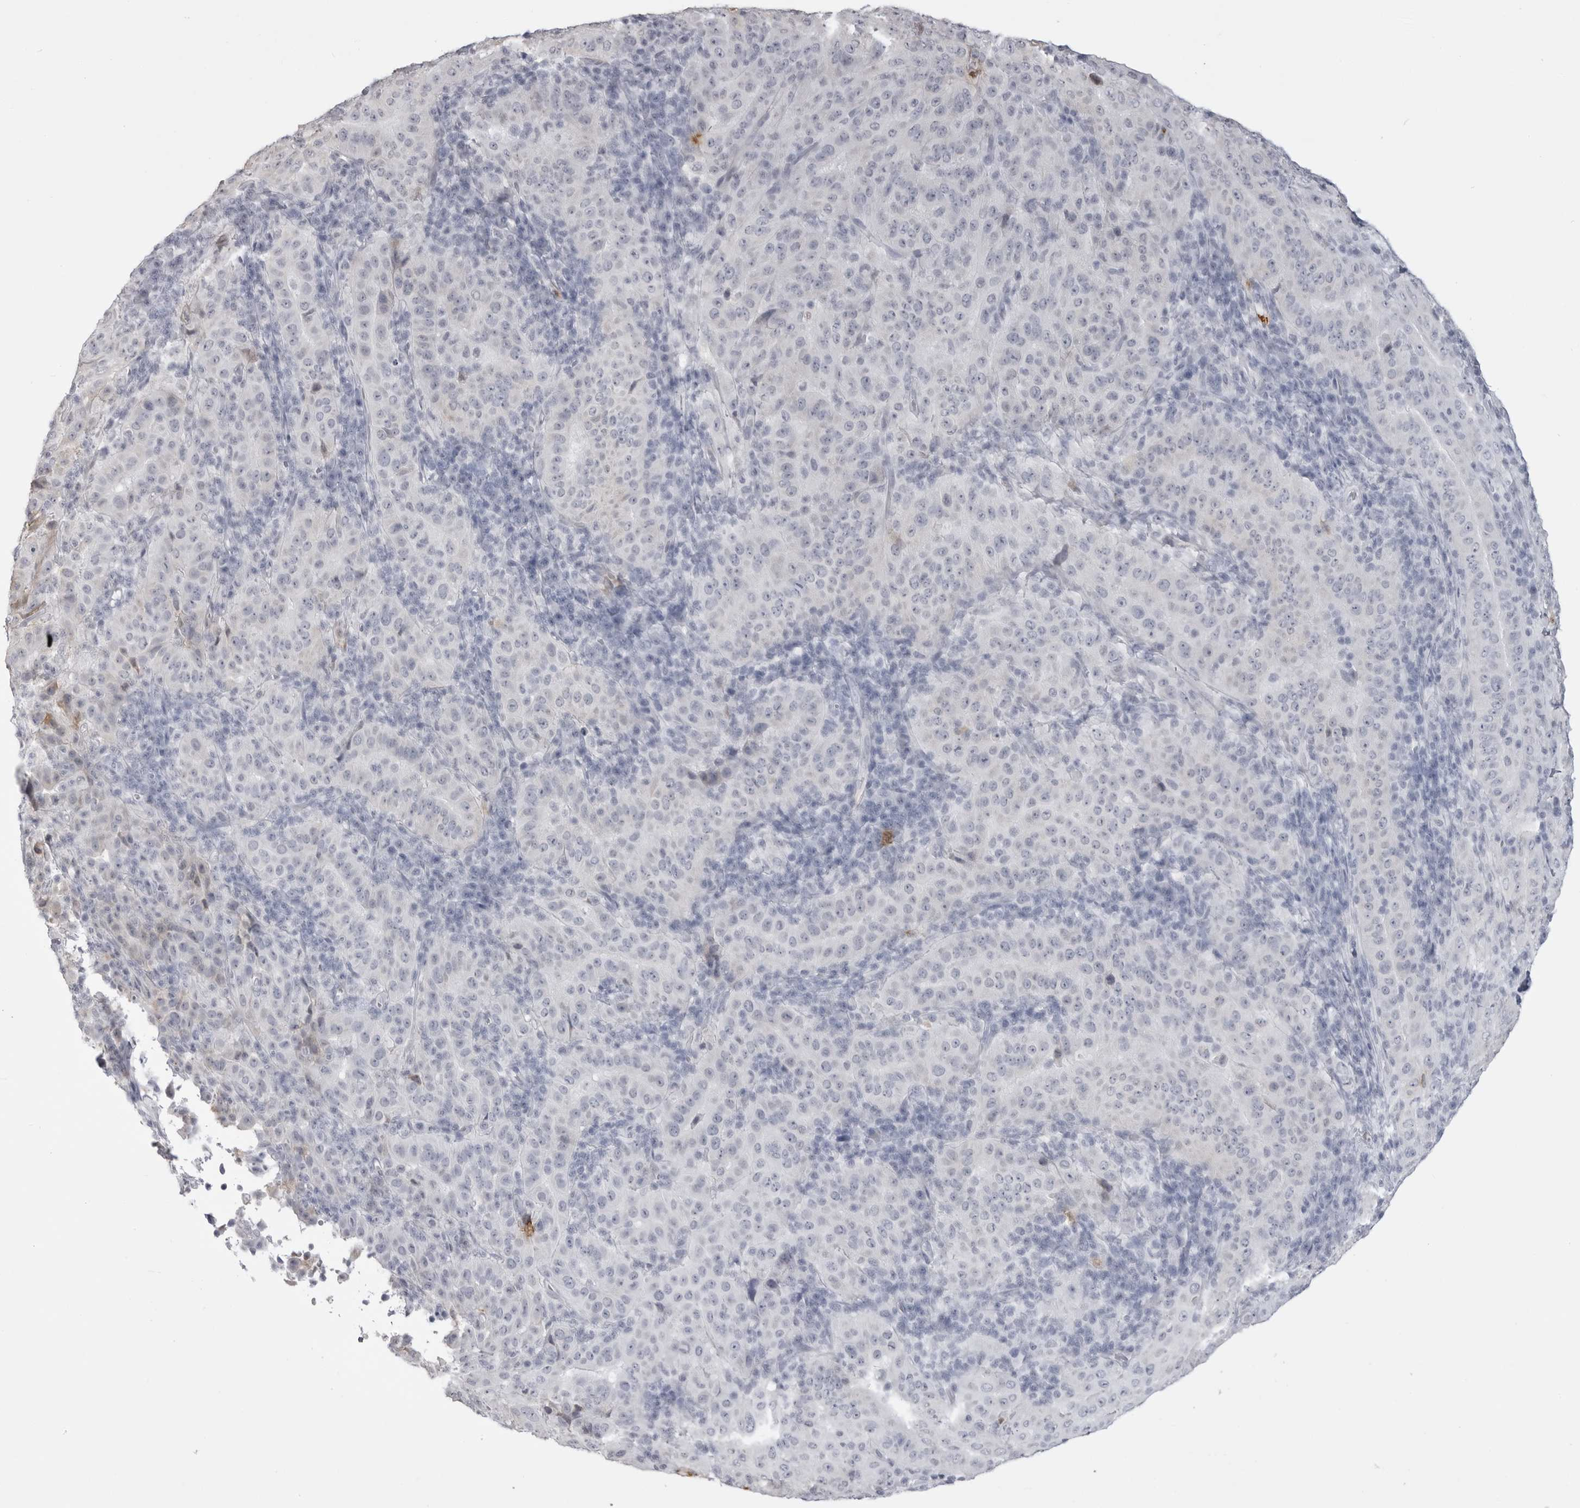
{"staining": {"intensity": "negative", "quantity": "none", "location": "none"}, "tissue": "pancreatic cancer", "cell_type": "Tumor cells", "image_type": "cancer", "snomed": [{"axis": "morphology", "description": "Adenocarcinoma, NOS"}, {"axis": "topography", "description": "Pancreas"}], "caption": "IHC micrograph of neoplastic tissue: human pancreatic adenocarcinoma stained with DAB (3,3'-diaminobenzidine) reveals no significant protein expression in tumor cells. The staining is performed using DAB (3,3'-diaminobenzidine) brown chromogen with nuclei counter-stained in using hematoxylin.", "gene": "STAP2", "patient": {"sex": "male", "age": 63}}